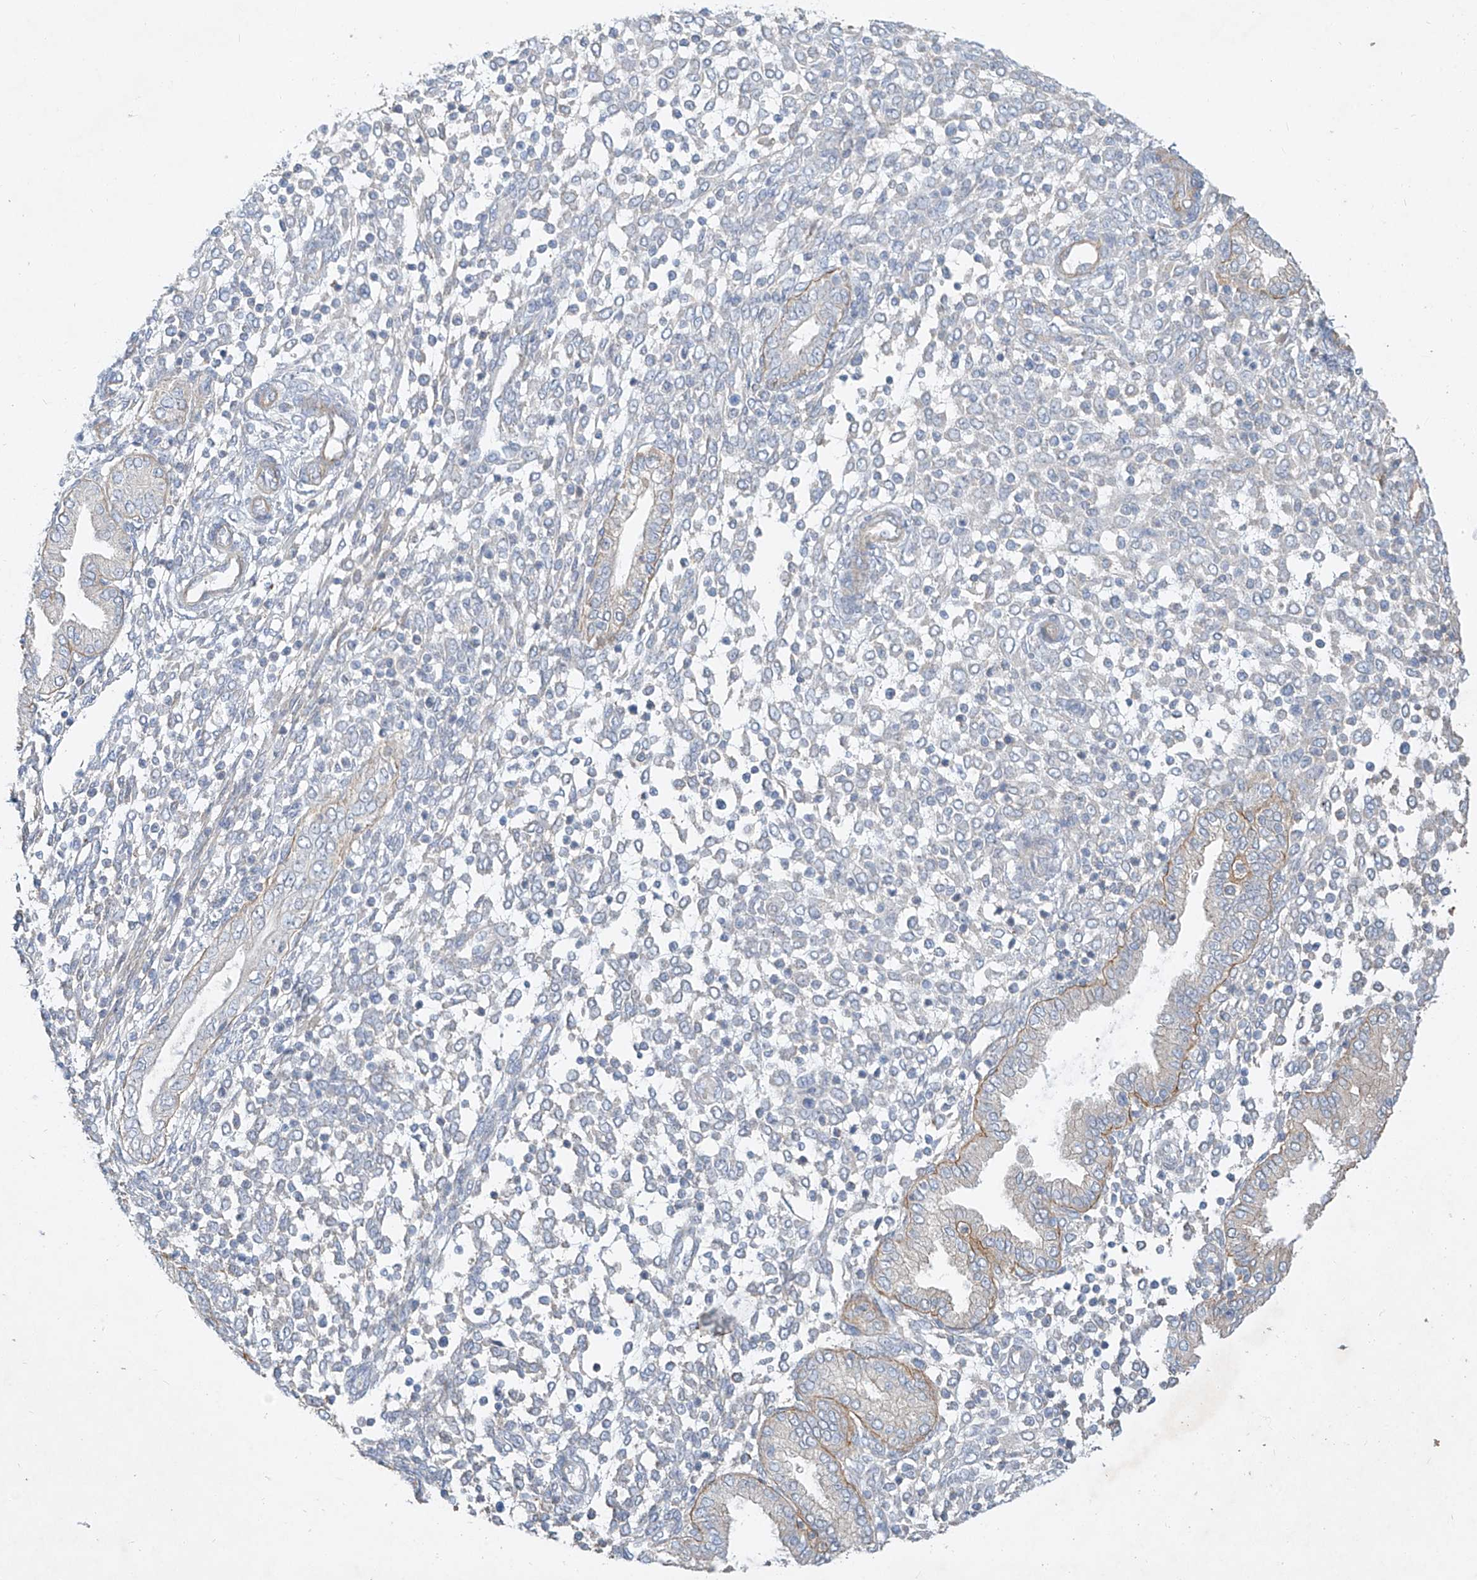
{"staining": {"intensity": "negative", "quantity": "none", "location": "none"}, "tissue": "endometrium", "cell_type": "Cells in endometrial stroma", "image_type": "normal", "snomed": [{"axis": "morphology", "description": "Normal tissue, NOS"}, {"axis": "topography", "description": "Endometrium"}], "caption": "A photomicrograph of endometrium stained for a protein exhibits no brown staining in cells in endometrial stroma. Brightfield microscopy of immunohistochemistry (IHC) stained with DAB (brown) and hematoxylin (blue), captured at high magnification.", "gene": "AJM1", "patient": {"sex": "female", "age": 53}}